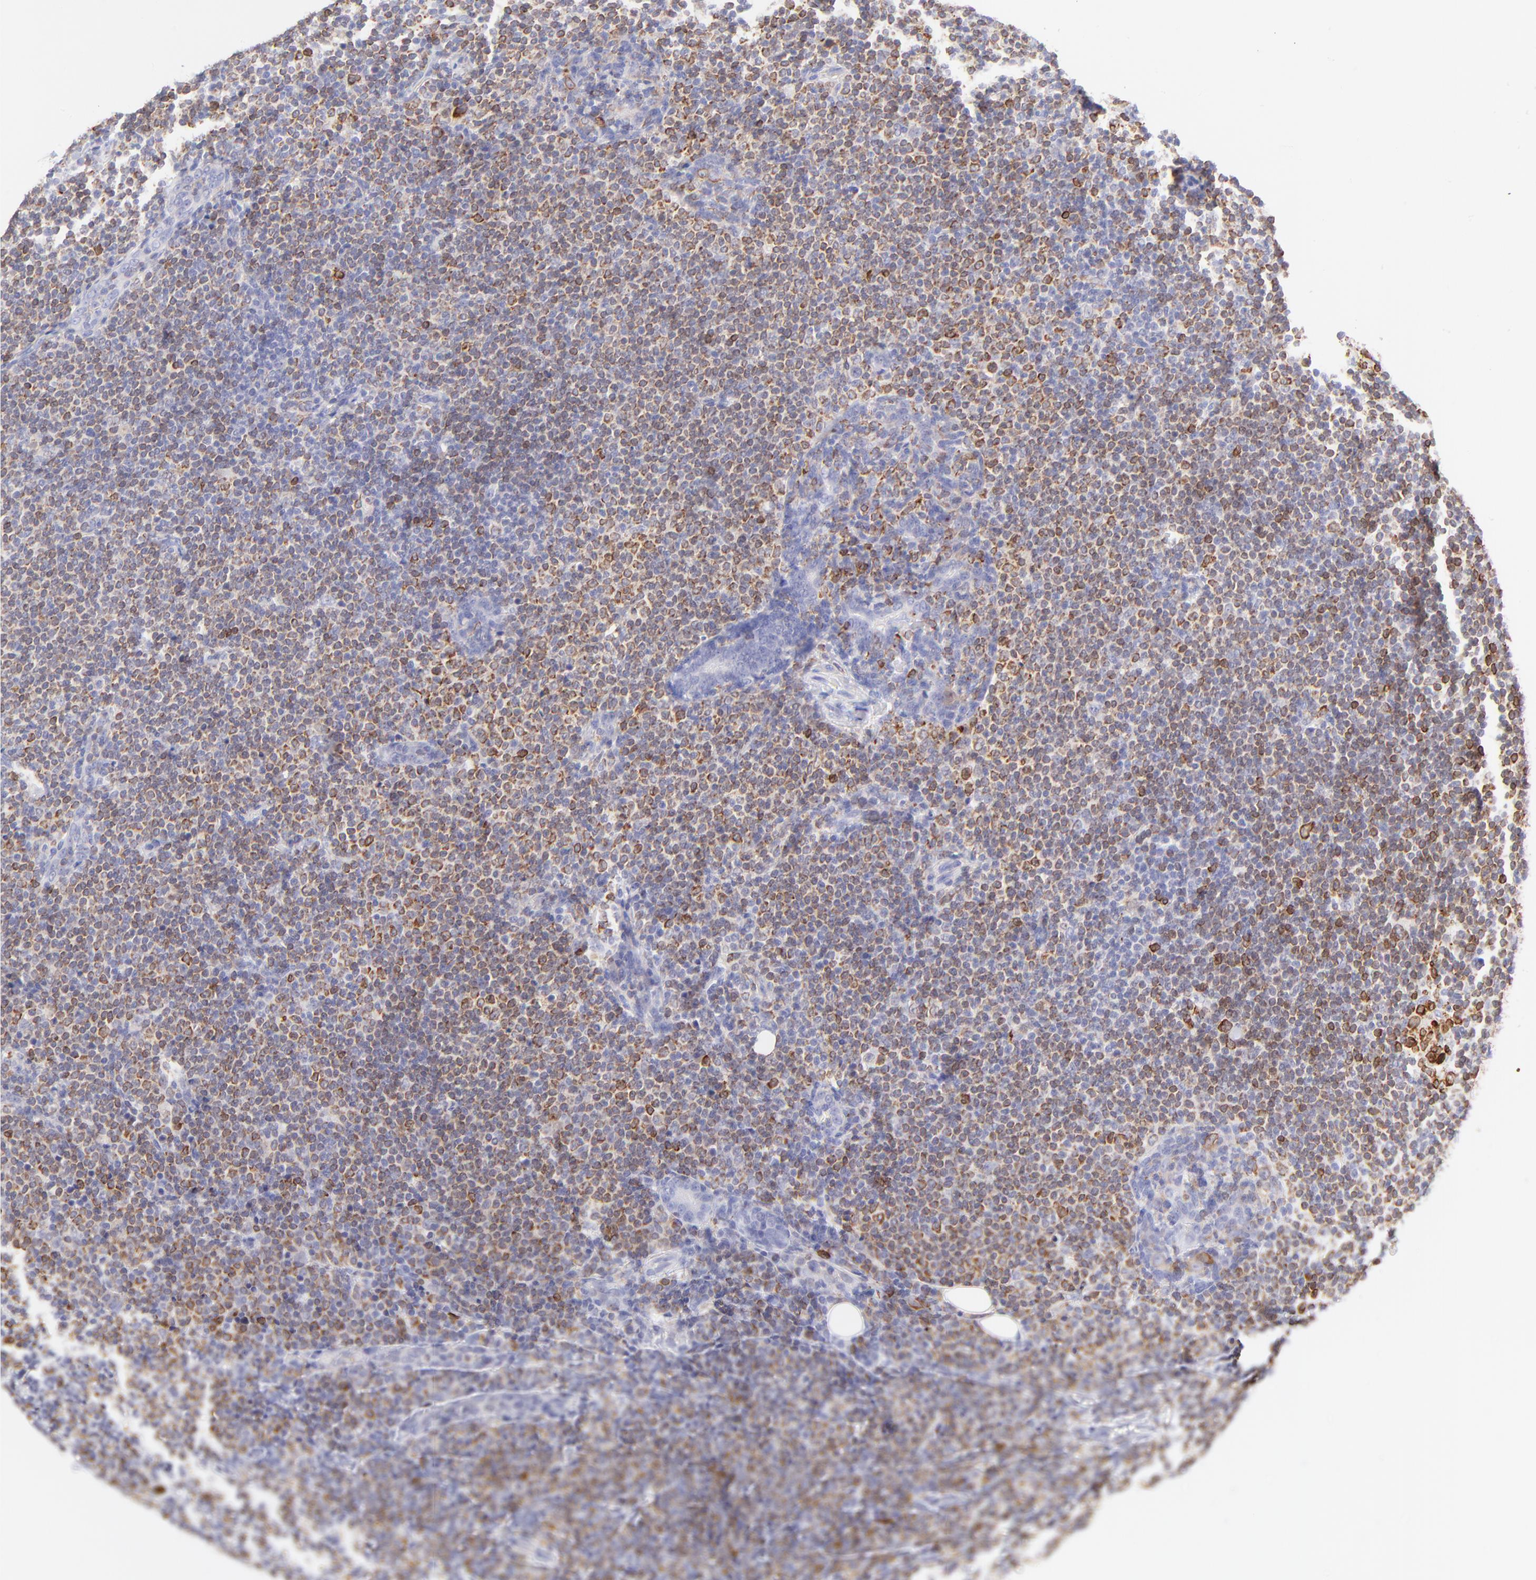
{"staining": {"intensity": "strong", "quantity": ">75%", "location": "cytoplasmic/membranous"}, "tissue": "lymph node", "cell_type": "Germinal center cells", "image_type": "normal", "snomed": [{"axis": "morphology", "description": "Normal tissue, NOS"}, {"axis": "morphology", "description": "Uncertain malignant potential"}, {"axis": "topography", "description": "Lymph node"}, {"axis": "topography", "description": "Salivary gland, NOS"}], "caption": "Immunohistochemistry (DAB (3,3'-diaminobenzidine)) staining of normal human lymph node demonstrates strong cytoplasmic/membranous protein staining in about >75% of germinal center cells.", "gene": "IRAG2", "patient": {"sex": "female", "age": 51}}